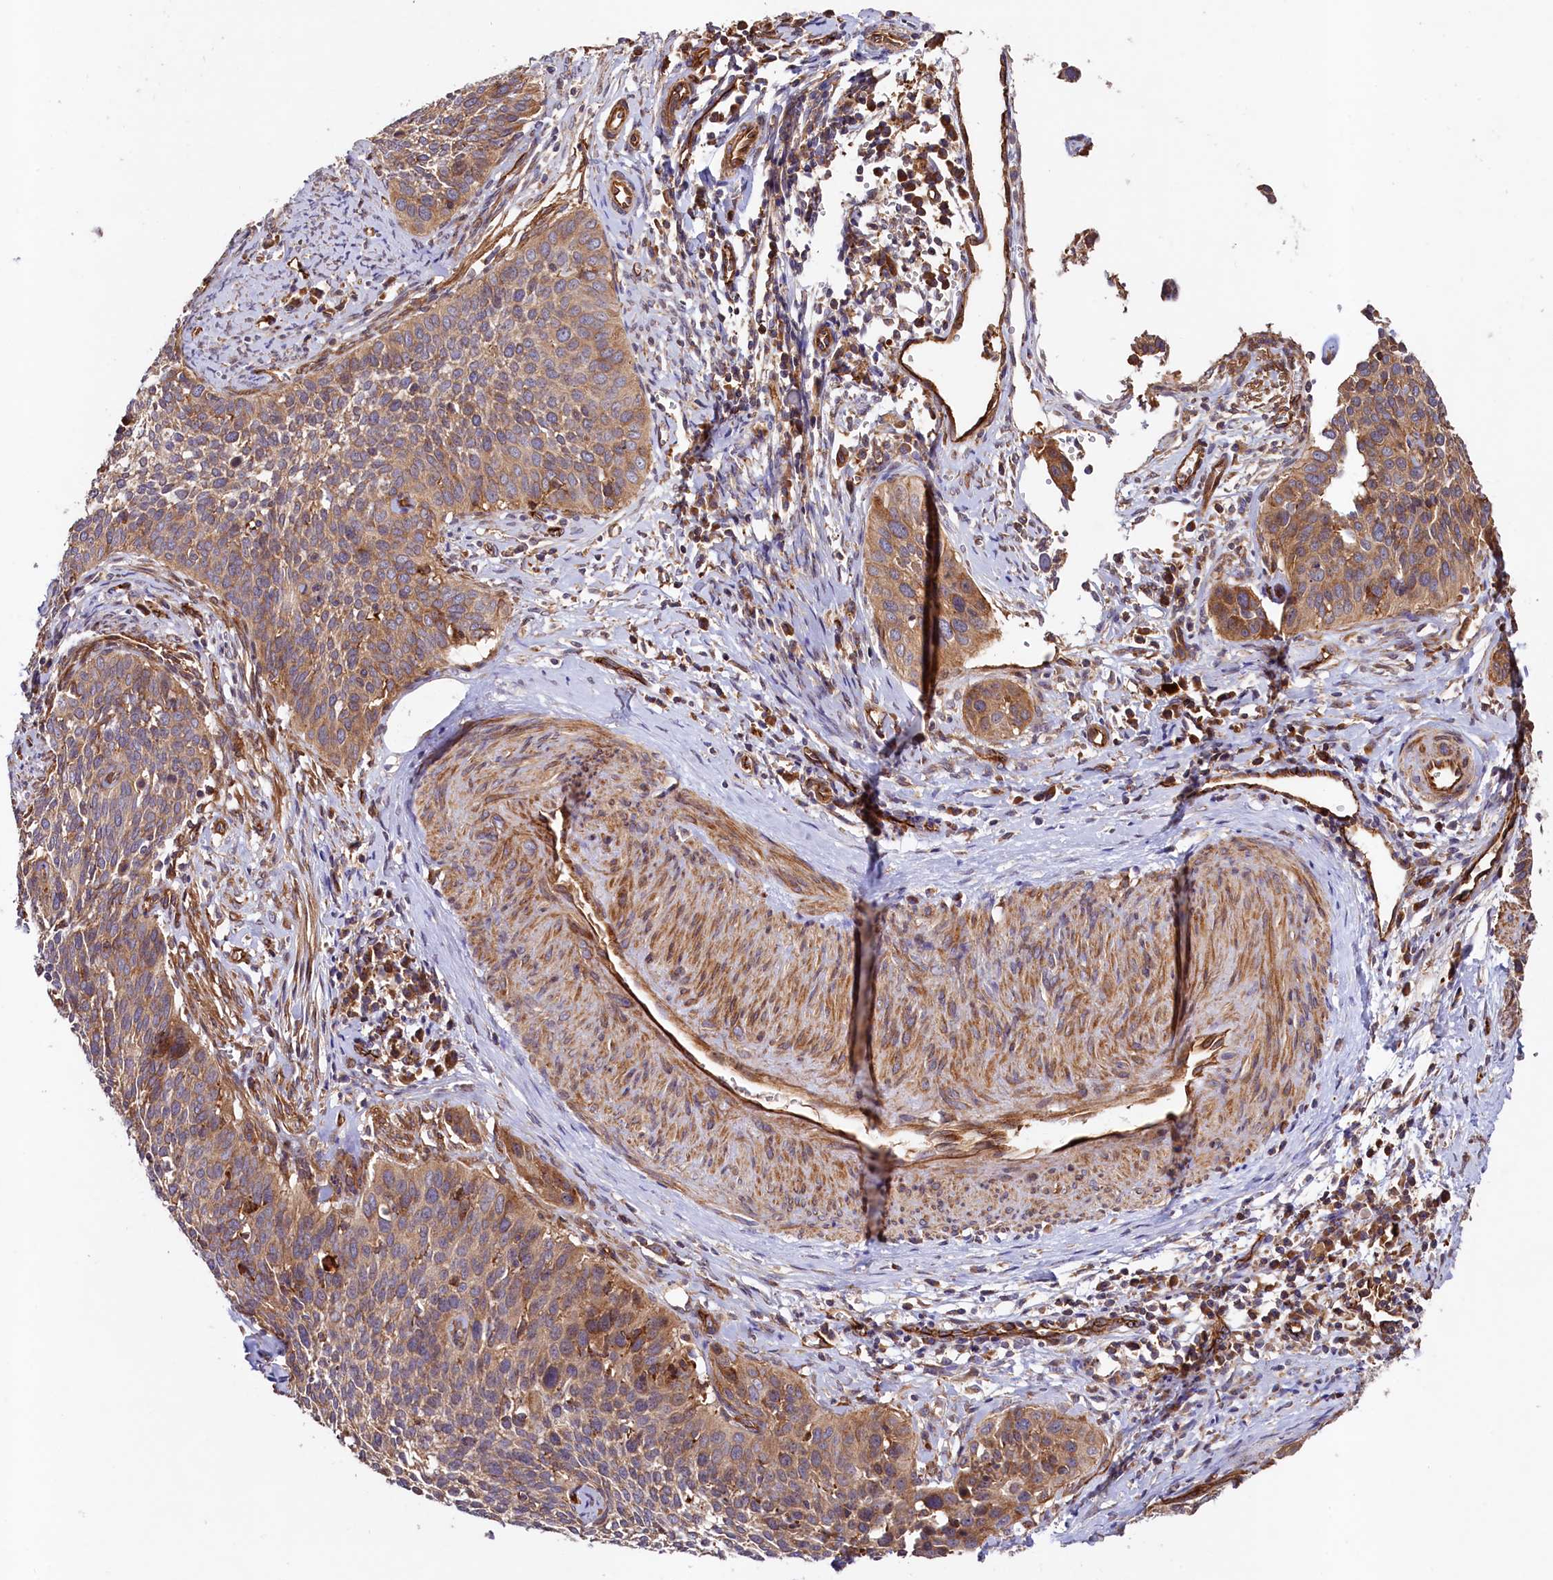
{"staining": {"intensity": "moderate", "quantity": "25%-75%", "location": "cytoplasmic/membranous"}, "tissue": "cervical cancer", "cell_type": "Tumor cells", "image_type": "cancer", "snomed": [{"axis": "morphology", "description": "Squamous cell carcinoma, NOS"}, {"axis": "topography", "description": "Cervix"}], "caption": "Protein expression analysis of human cervical cancer reveals moderate cytoplasmic/membranous staining in approximately 25%-75% of tumor cells.", "gene": "KLHDC4", "patient": {"sex": "female", "age": 34}}